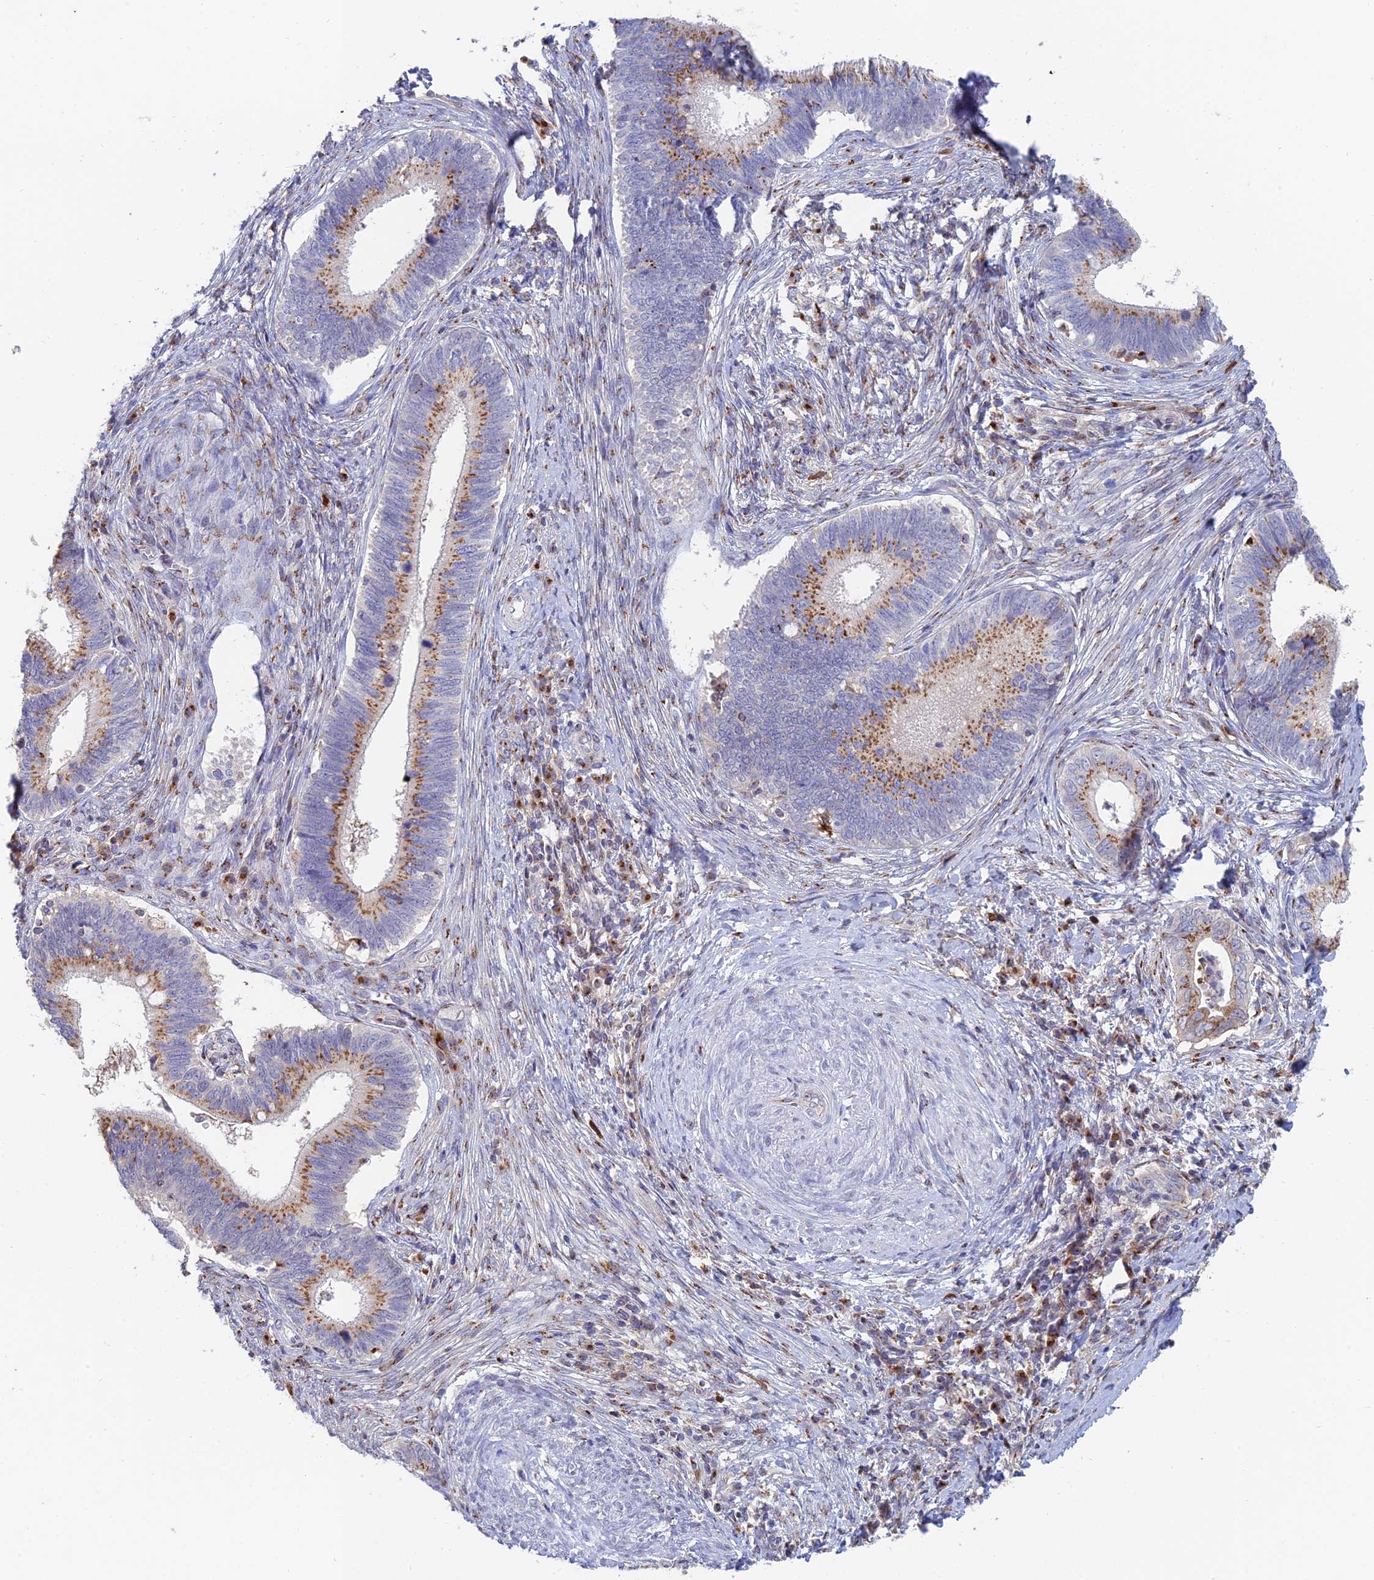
{"staining": {"intensity": "moderate", "quantity": ">75%", "location": "cytoplasmic/membranous"}, "tissue": "cervical cancer", "cell_type": "Tumor cells", "image_type": "cancer", "snomed": [{"axis": "morphology", "description": "Adenocarcinoma, NOS"}, {"axis": "topography", "description": "Cervix"}], "caption": "This histopathology image shows immunohistochemistry (IHC) staining of cervical cancer, with medium moderate cytoplasmic/membranous positivity in about >75% of tumor cells.", "gene": "HS2ST1", "patient": {"sex": "female", "age": 42}}